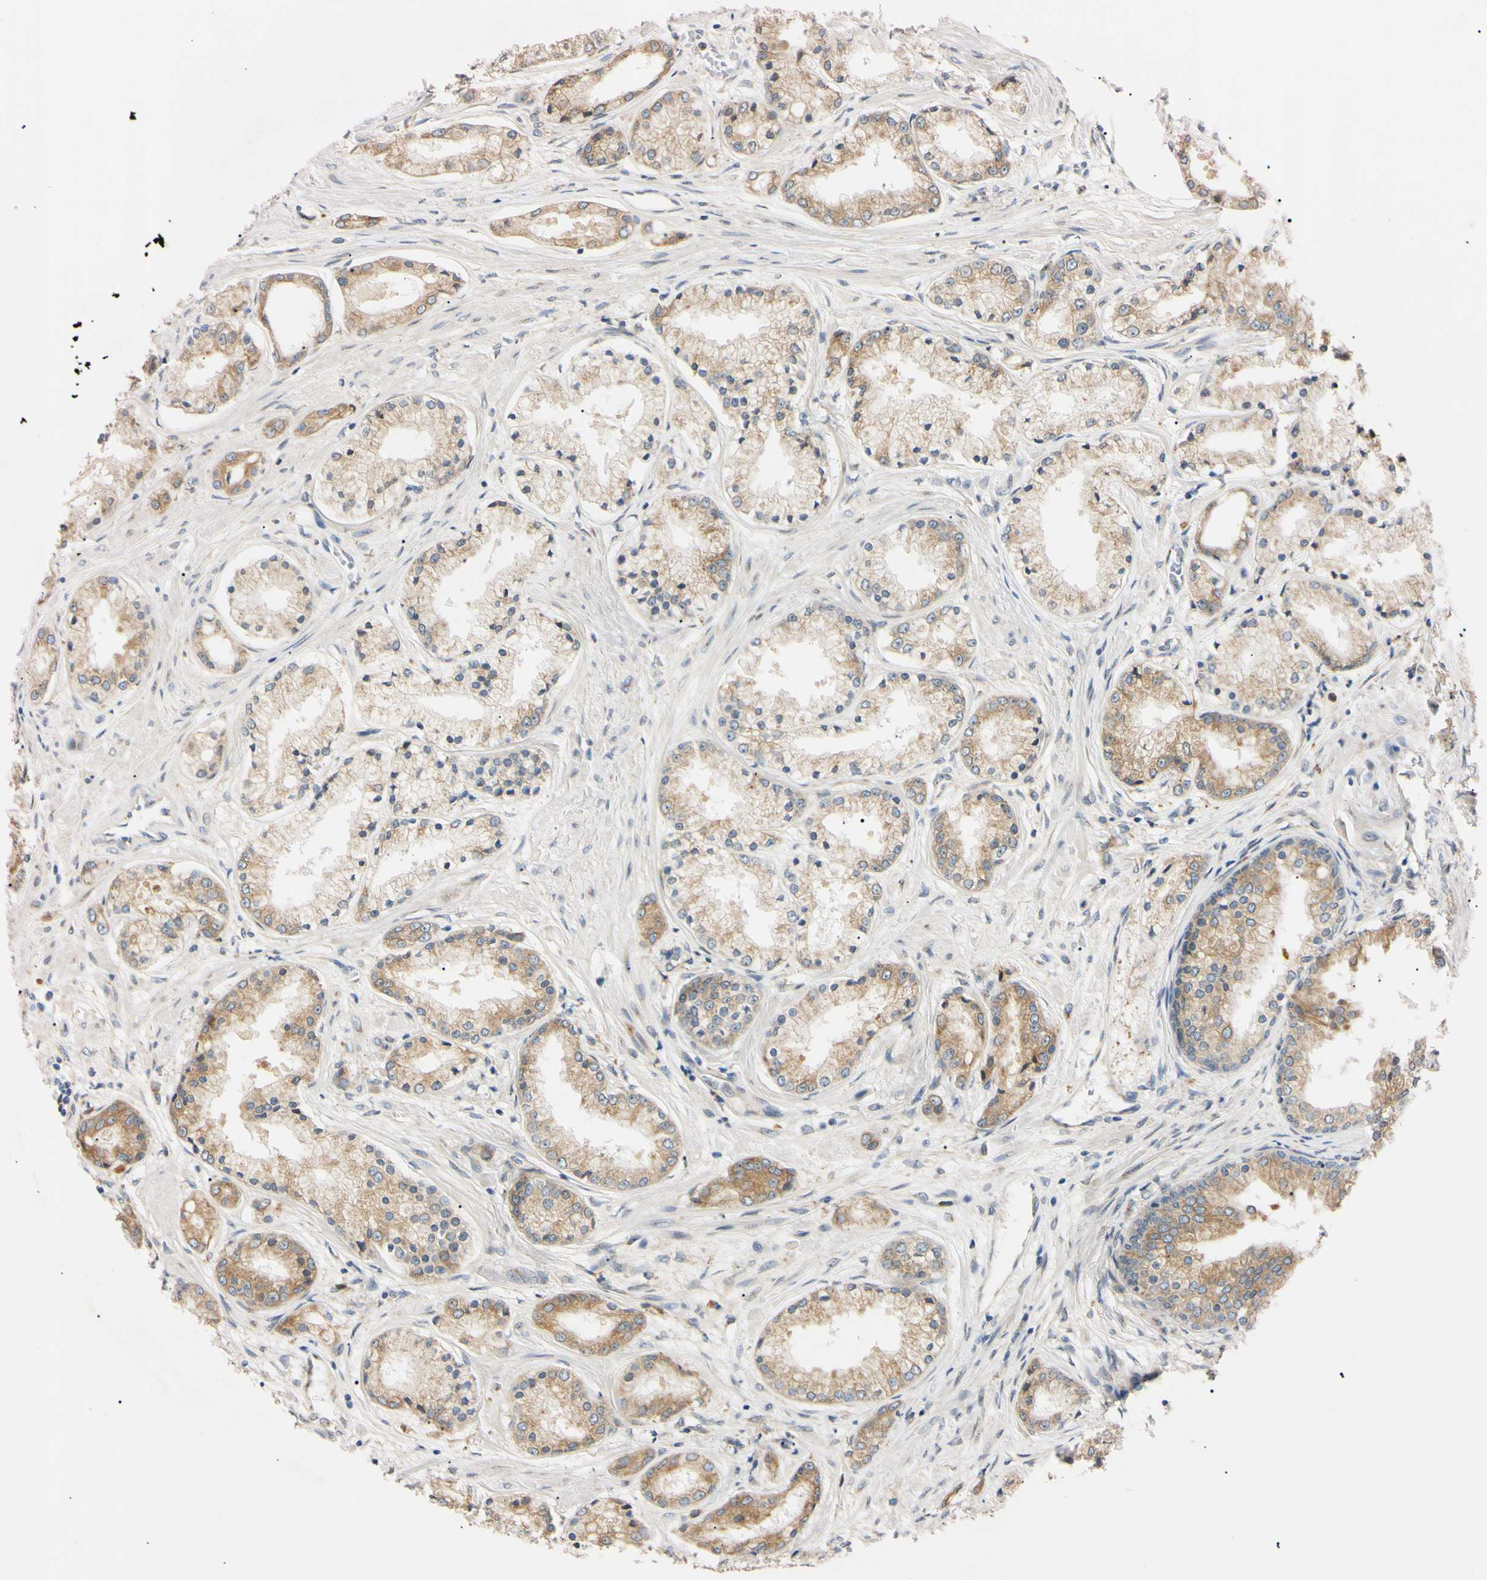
{"staining": {"intensity": "moderate", "quantity": ">75%", "location": "cytoplasmic/membranous"}, "tissue": "prostate cancer", "cell_type": "Tumor cells", "image_type": "cancer", "snomed": [{"axis": "morphology", "description": "Adenocarcinoma, High grade"}, {"axis": "topography", "description": "Prostate"}], "caption": "Human high-grade adenocarcinoma (prostate) stained for a protein (brown) exhibits moderate cytoplasmic/membranous positive staining in about >75% of tumor cells.", "gene": "IER3IP1", "patient": {"sex": "male", "age": 59}}